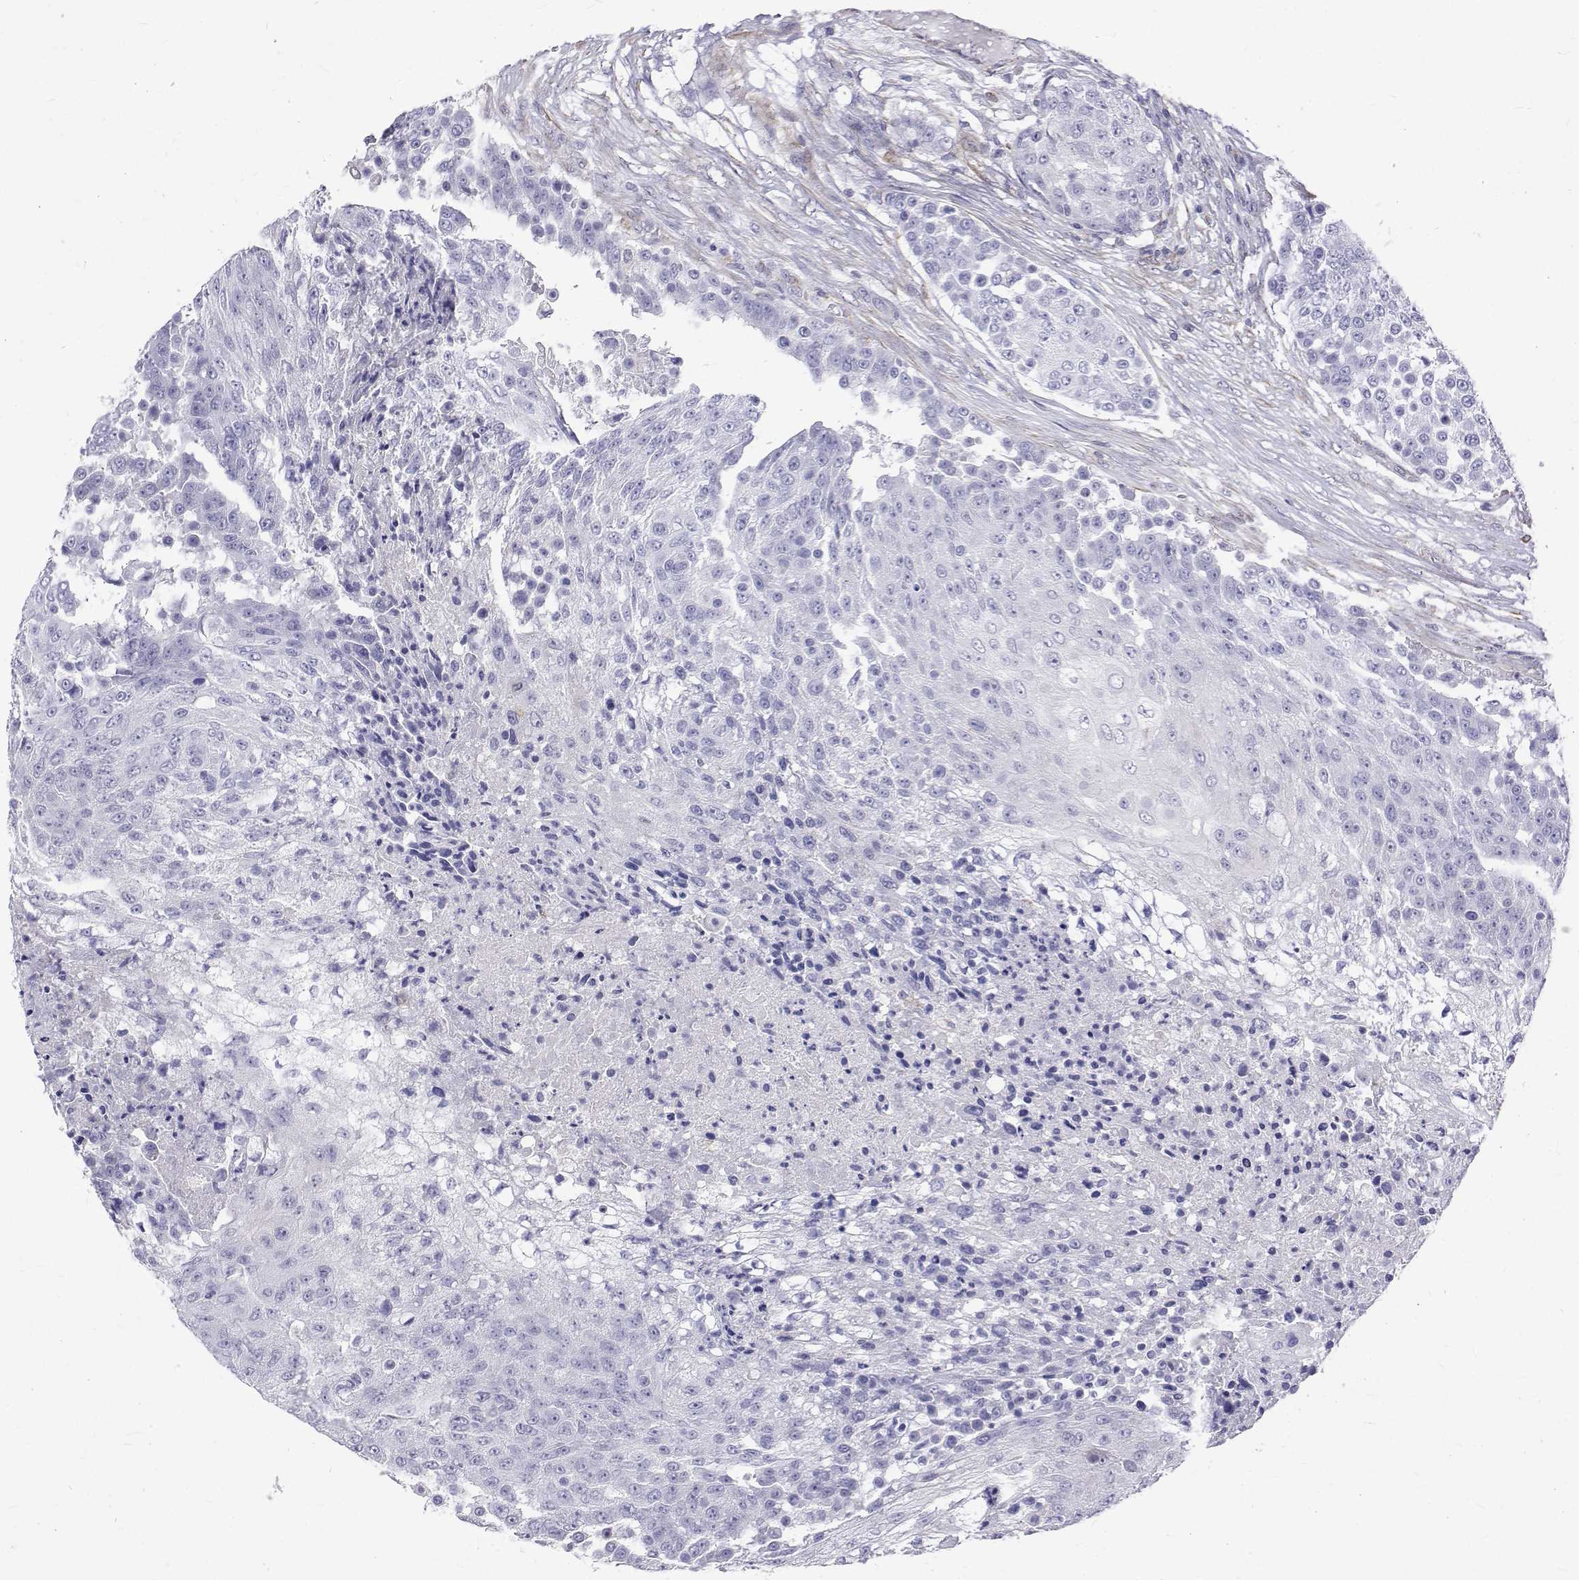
{"staining": {"intensity": "negative", "quantity": "none", "location": "none"}, "tissue": "urothelial cancer", "cell_type": "Tumor cells", "image_type": "cancer", "snomed": [{"axis": "morphology", "description": "Urothelial carcinoma, High grade"}, {"axis": "topography", "description": "Urinary bladder"}], "caption": "Photomicrograph shows no significant protein expression in tumor cells of urothelial cancer.", "gene": "OPRPN", "patient": {"sex": "female", "age": 63}}